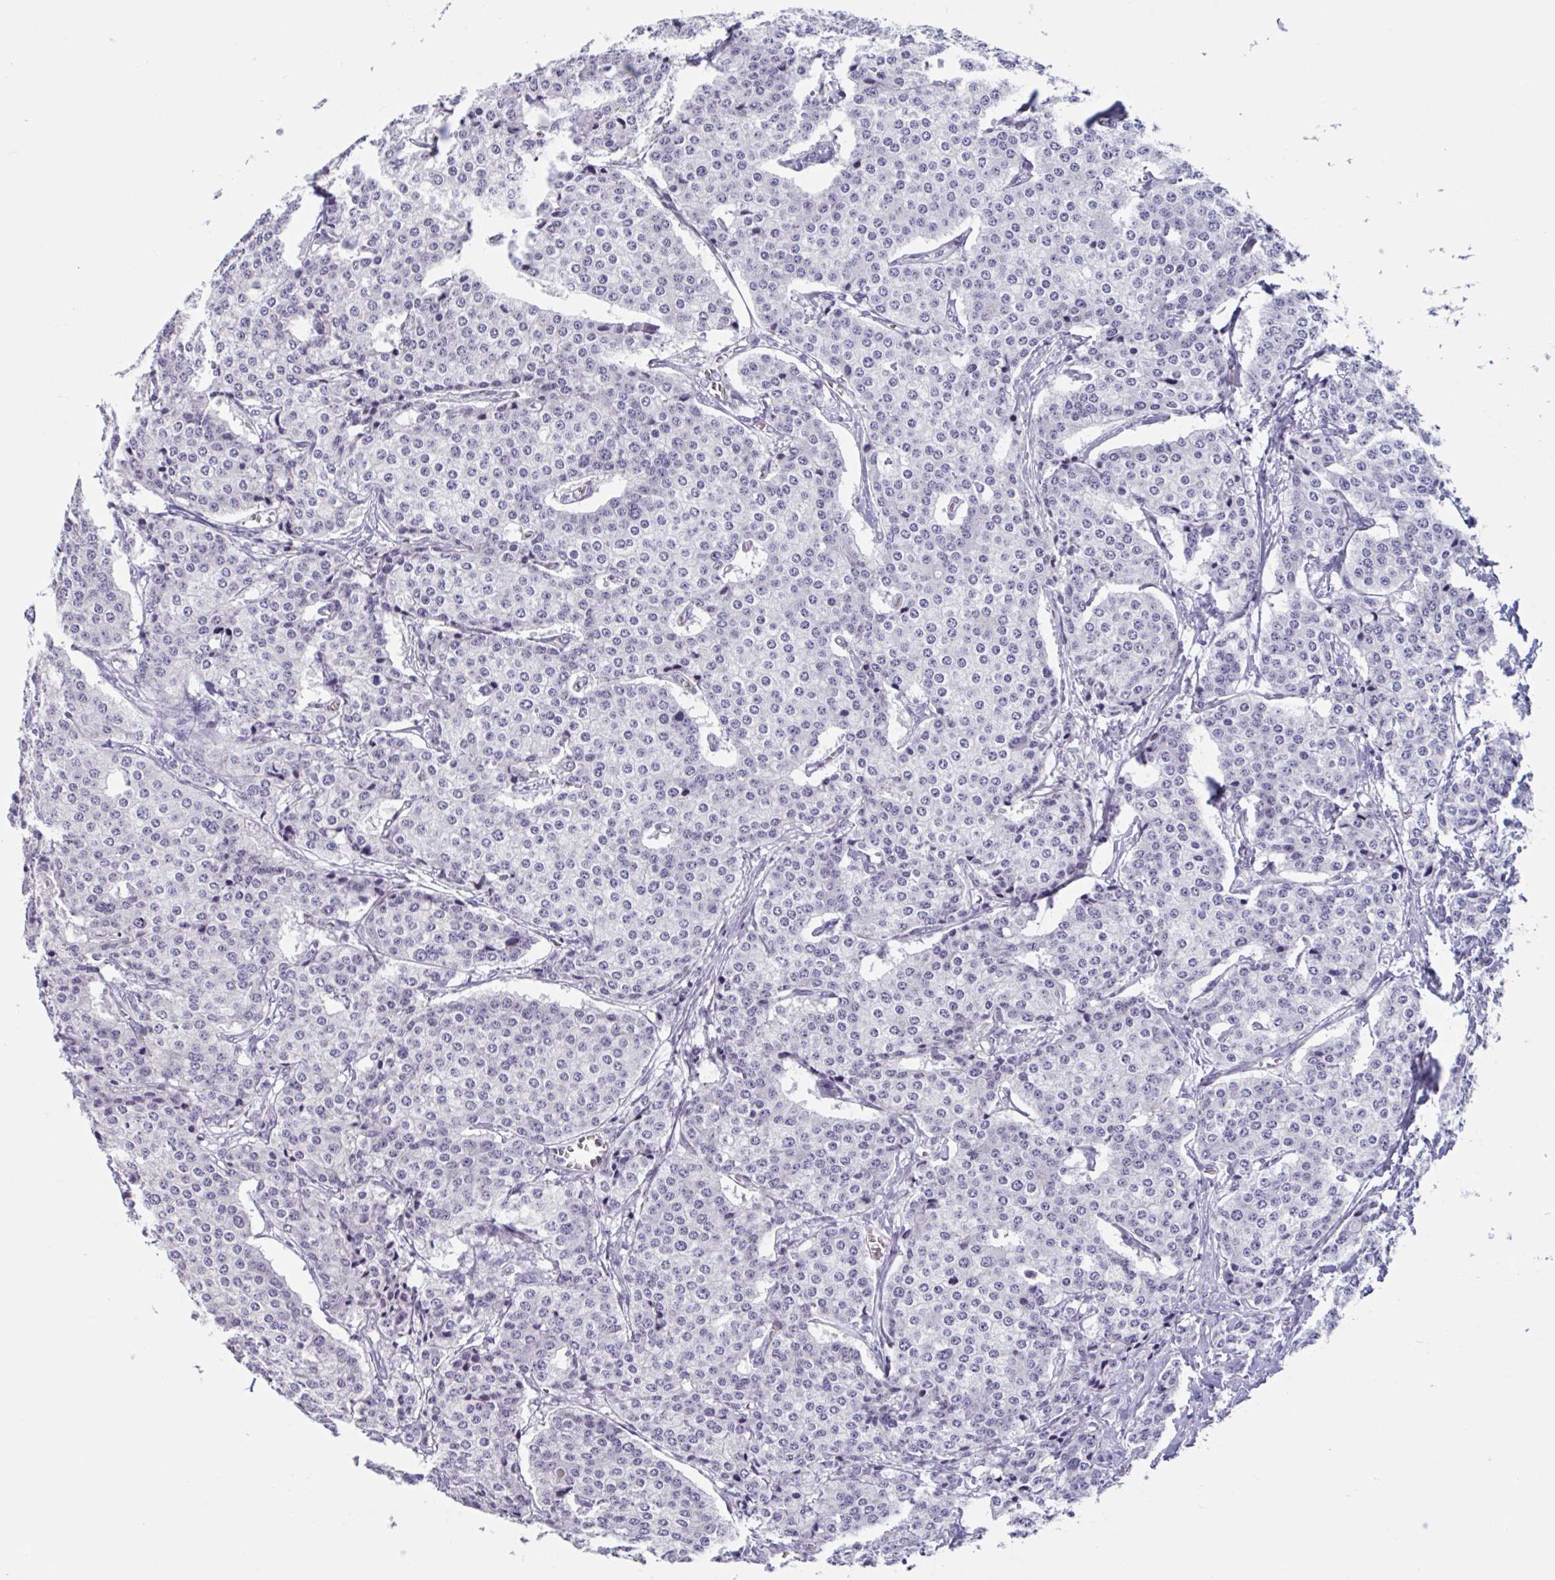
{"staining": {"intensity": "negative", "quantity": "none", "location": "none"}, "tissue": "carcinoid", "cell_type": "Tumor cells", "image_type": "cancer", "snomed": [{"axis": "morphology", "description": "Carcinoid, malignant, NOS"}, {"axis": "topography", "description": "Small intestine"}], "caption": "Photomicrograph shows no significant protein positivity in tumor cells of carcinoid (malignant). (Stains: DAB (3,3'-diaminobenzidine) IHC with hematoxylin counter stain, Microscopy: brightfield microscopy at high magnification).", "gene": "USP35", "patient": {"sex": "female", "age": 64}}